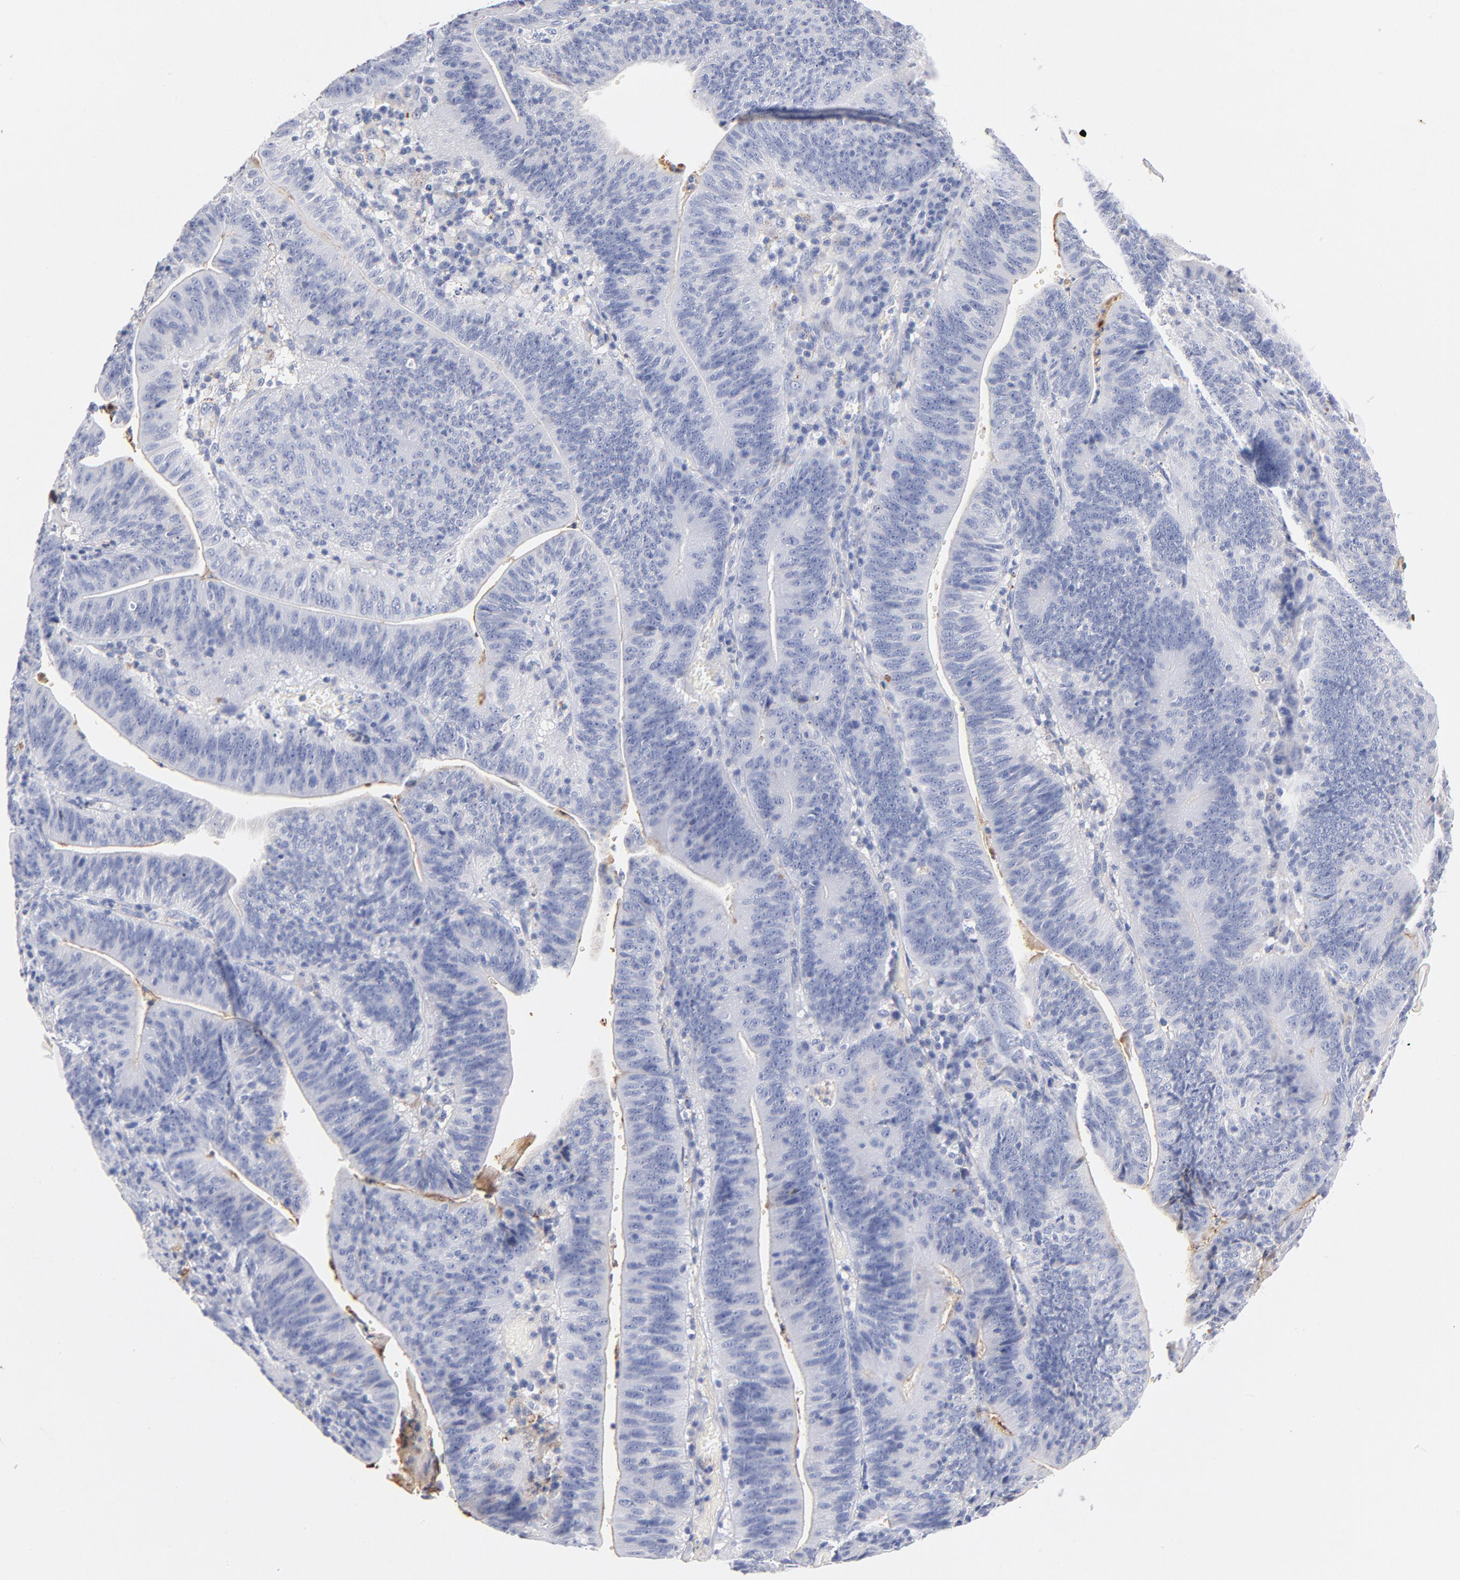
{"staining": {"intensity": "negative", "quantity": "none", "location": "none"}, "tissue": "stomach cancer", "cell_type": "Tumor cells", "image_type": "cancer", "snomed": [{"axis": "morphology", "description": "Adenocarcinoma, NOS"}, {"axis": "topography", "description": "Stomach, lower"}], "caption": "Stomach adenocarcinoma was stained to show a protein in brown. There is no significant expression in tumor cells.", "gene": "C3", "patient": {"sex": "female", "age": 86}}